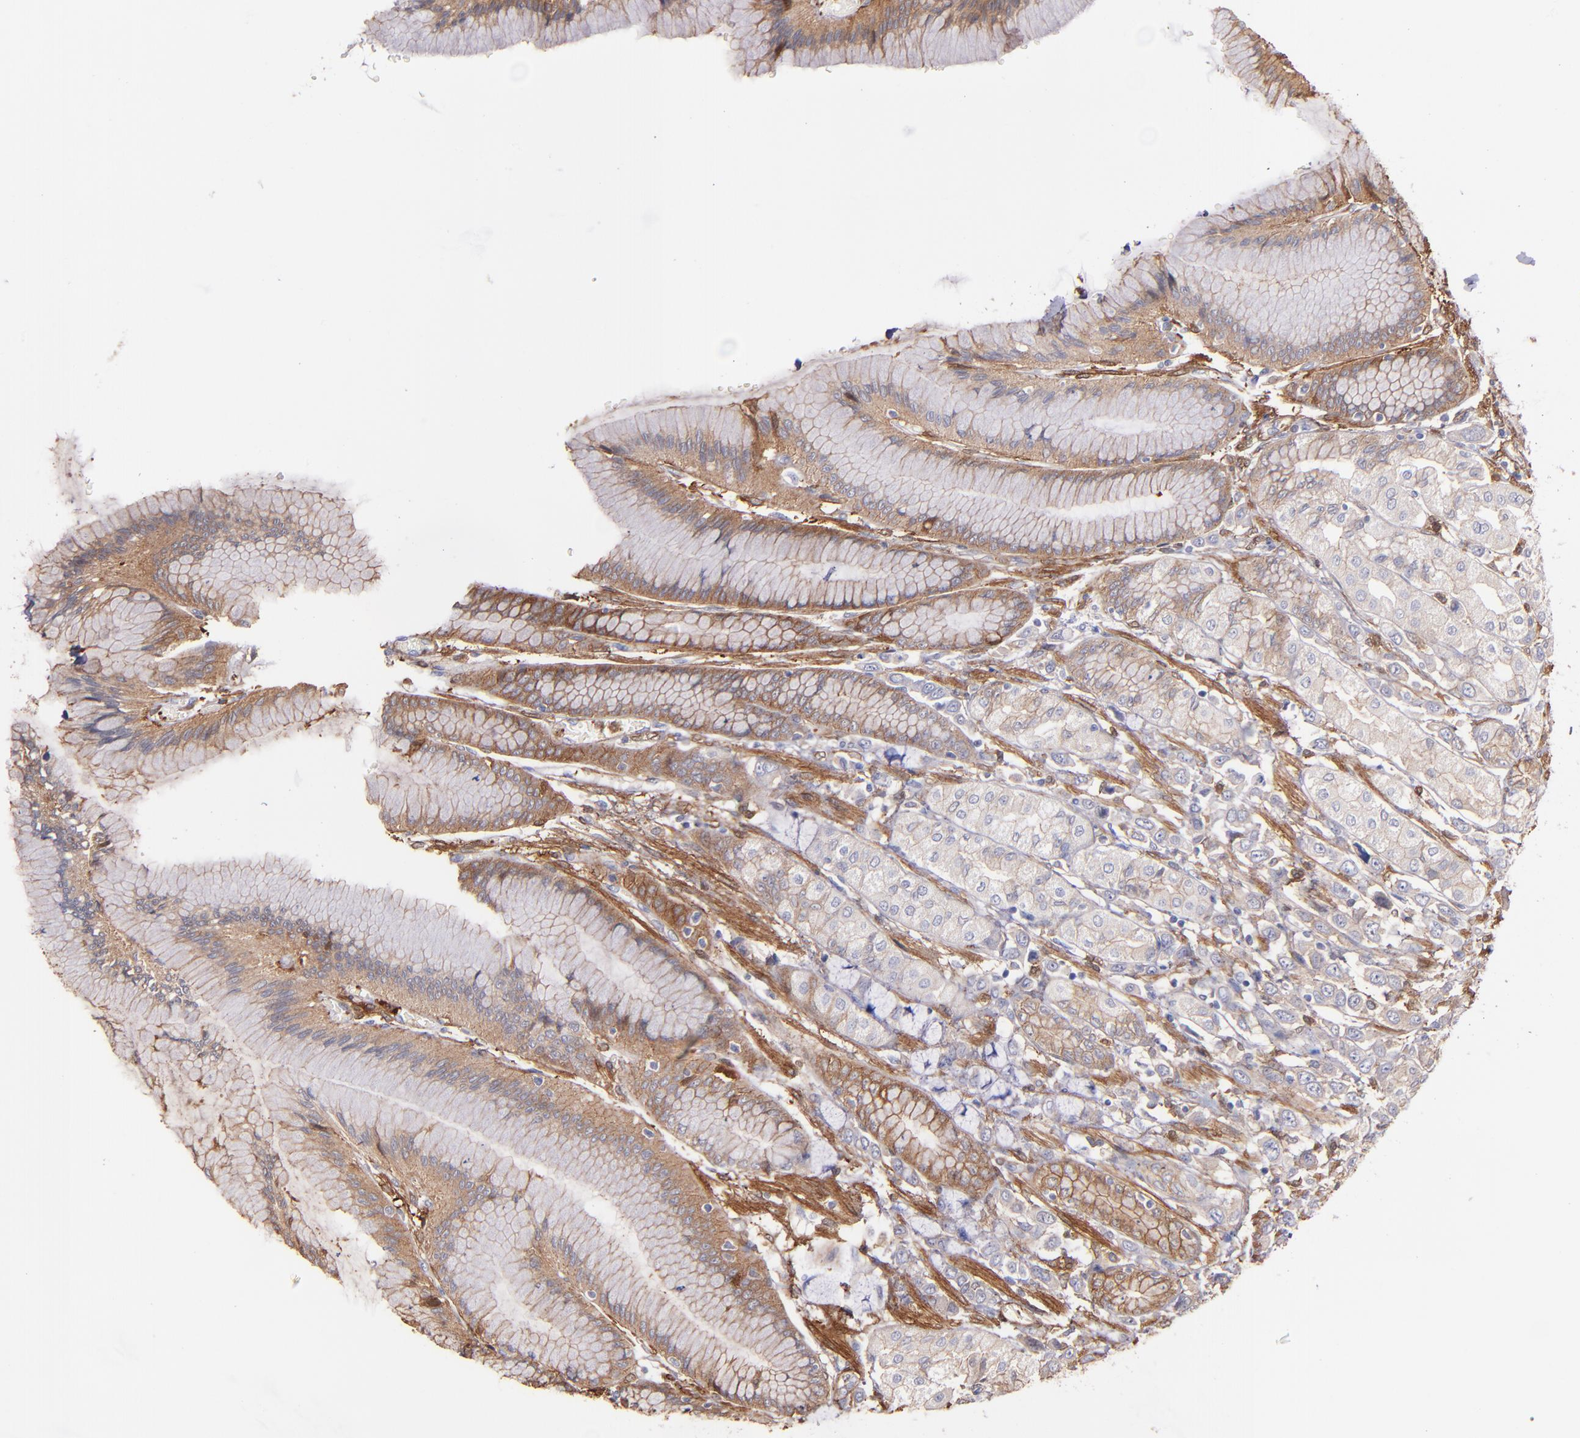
{"staining": {"intensity": "moderate", "quantity": "25%-75%", "location": "cytoplasmic/membranous"}, "tissue": "stomach", "cell_type": "Glandular cells", "image_type": "normal", "snomed": [{"axis": "morphology", "description": "Normal tissue, NOS"}, {"axis": "morphology", "description": "Adenocarcinoma, NOS"}, {"axis": "topography", "description": "Stomach"}, {"axis": "topography", "description": "Stomach, lower"}], "caption": "Unremarkable stomach displays moderate cytoplasmic/membranous positivity in about 25%-75% of glandular cells.", "gene": "VCL", "patient": {"sex": "female", "age": 65}}